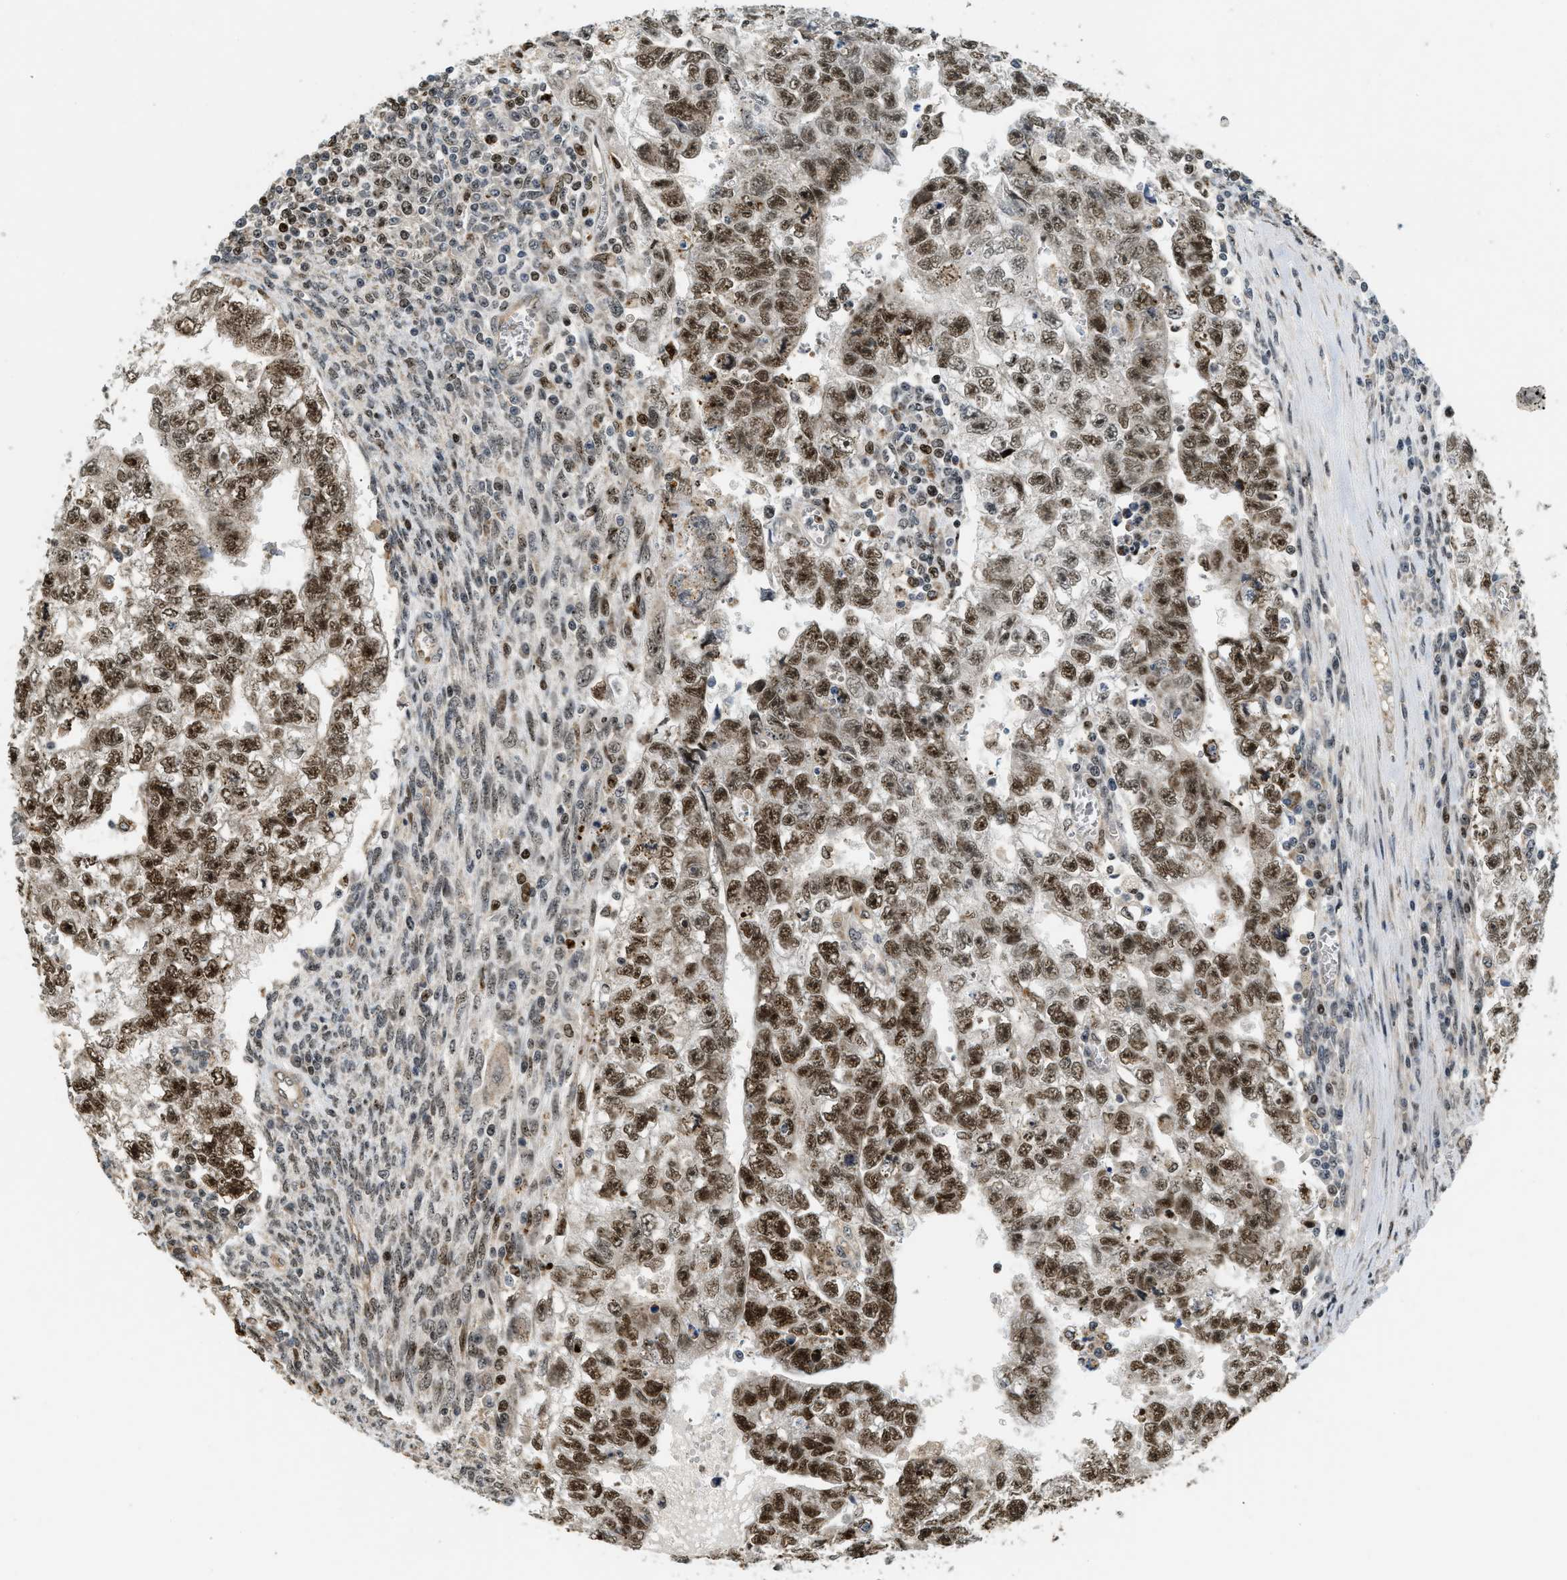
{"staining": {"intensity": "strong", "quantity": ">75%", "location": "nuclear"}, "tissue": "testis cancer", "cell_type": "Tumor cells", "image_type": "cancer", "snomed": [{"axis": "morphology", "description": "Seminoma, NOS"}, {"axis": "morphology", "description": "Carcinoma, Embryonal, NOS"}, {"axis": "topography", "description": "Testis"}], "caption": "Testis cancer (embryonal carcinoma) tissue shows strong nuclear staining in approximately >75% of tumor cells", "gene": "LTA4H", "patient": {"sex": "male", "age": 38}}